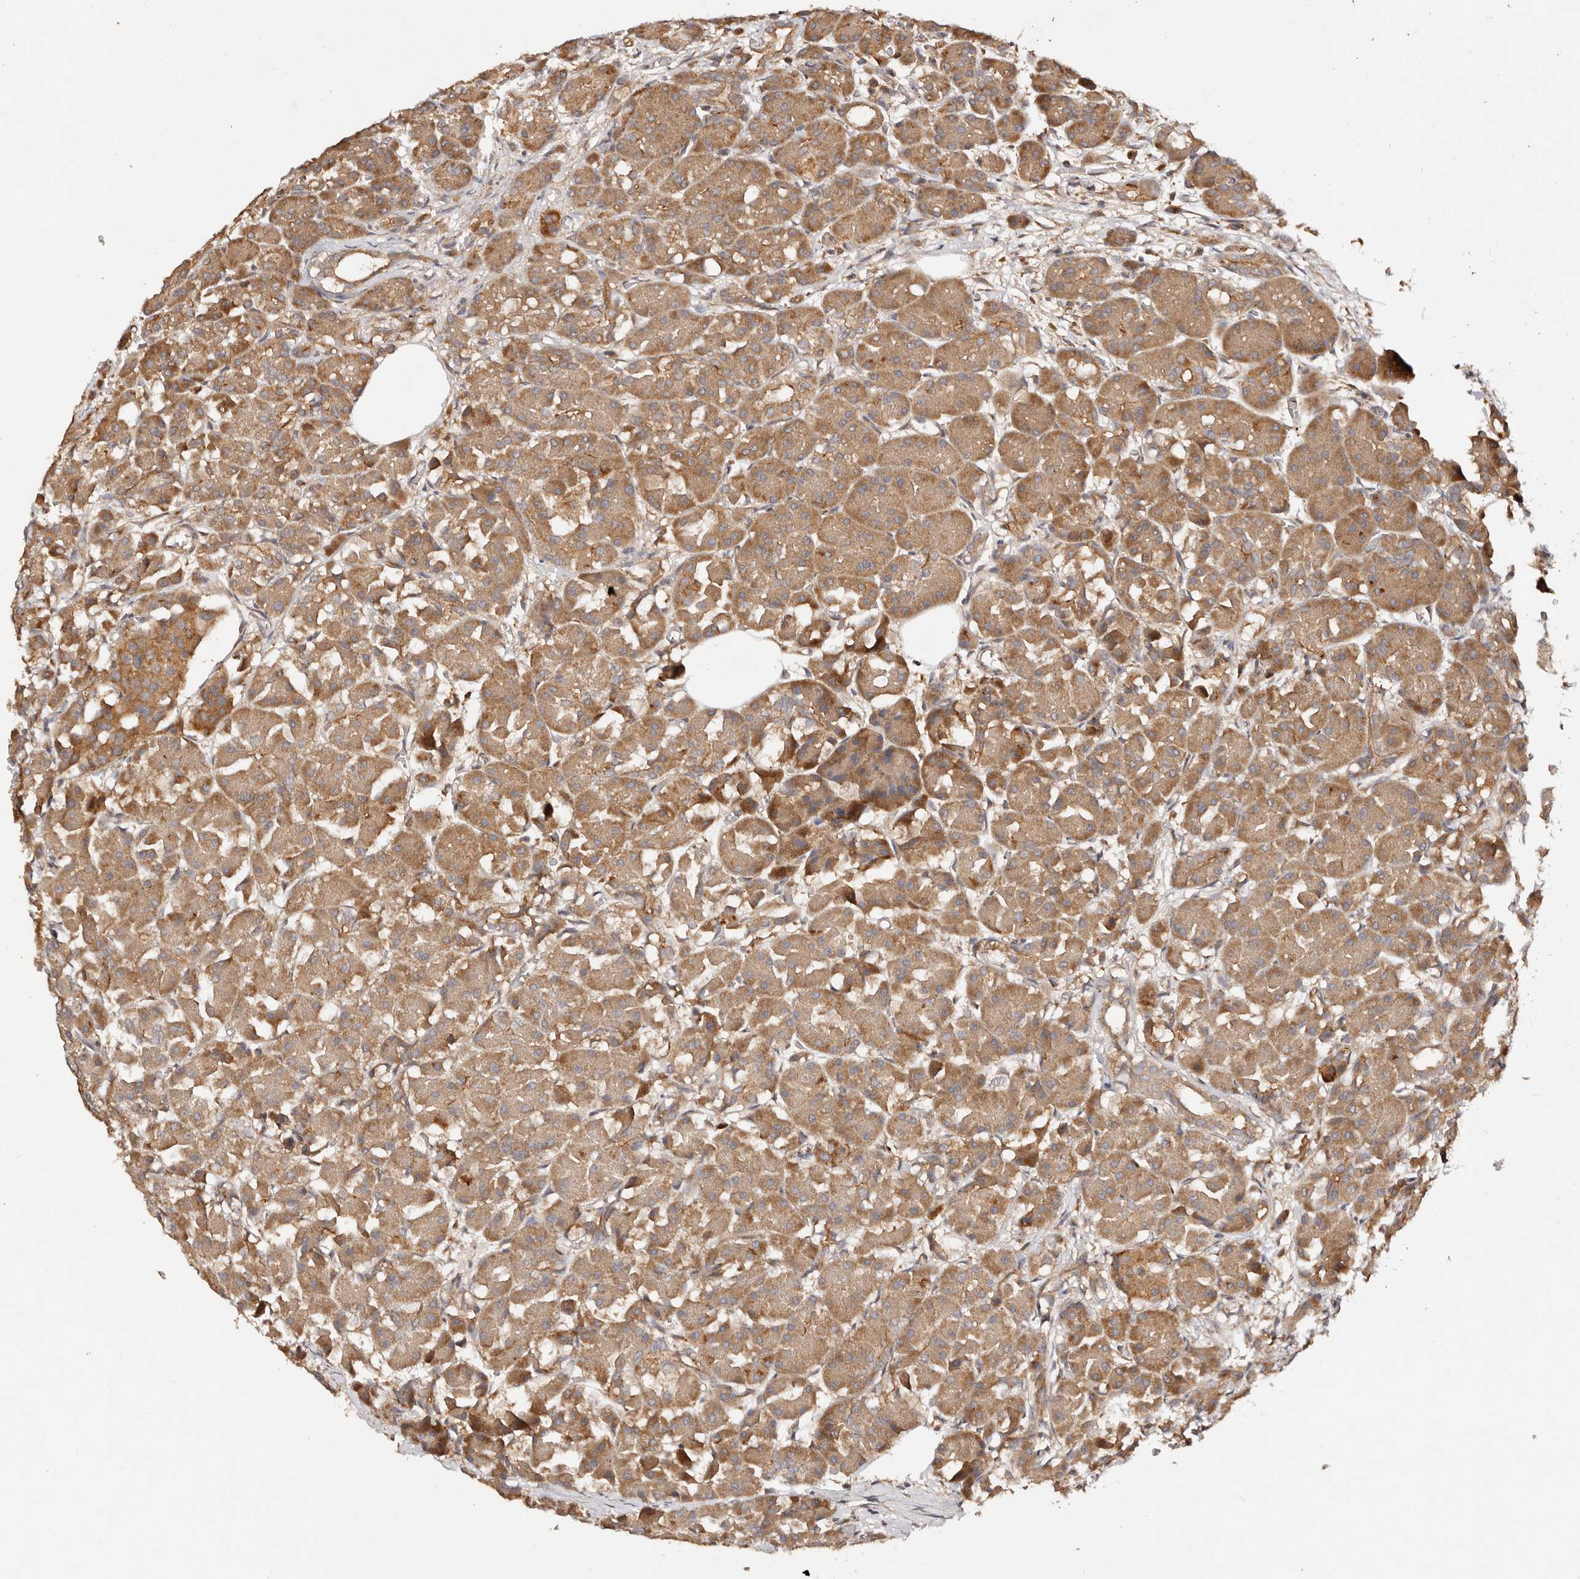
{"staining": {"intensity": "moderate", "quantity": ">75%", "location": "cytoplasmic/membranous"}, "tissue": "pancreas", "cell_type": "Exocrine glandular cells", "image_type": "normal", "snomed": [{"axis": "morphology", "description": "Normal tissue, NOS"}, {"axis": "topography", "description": "Pancreas"}], "caption": "Brown immunohistochemical staining in normal human pancreas reveals moderate cytoplasmic/membranous staining in about >75% of exocrine glandular cells. (DAB IHC, brown staining for protein, blue staining for nuclei).", "gene": "DENND11", "patient": {"sex": "male", "age": 63}}